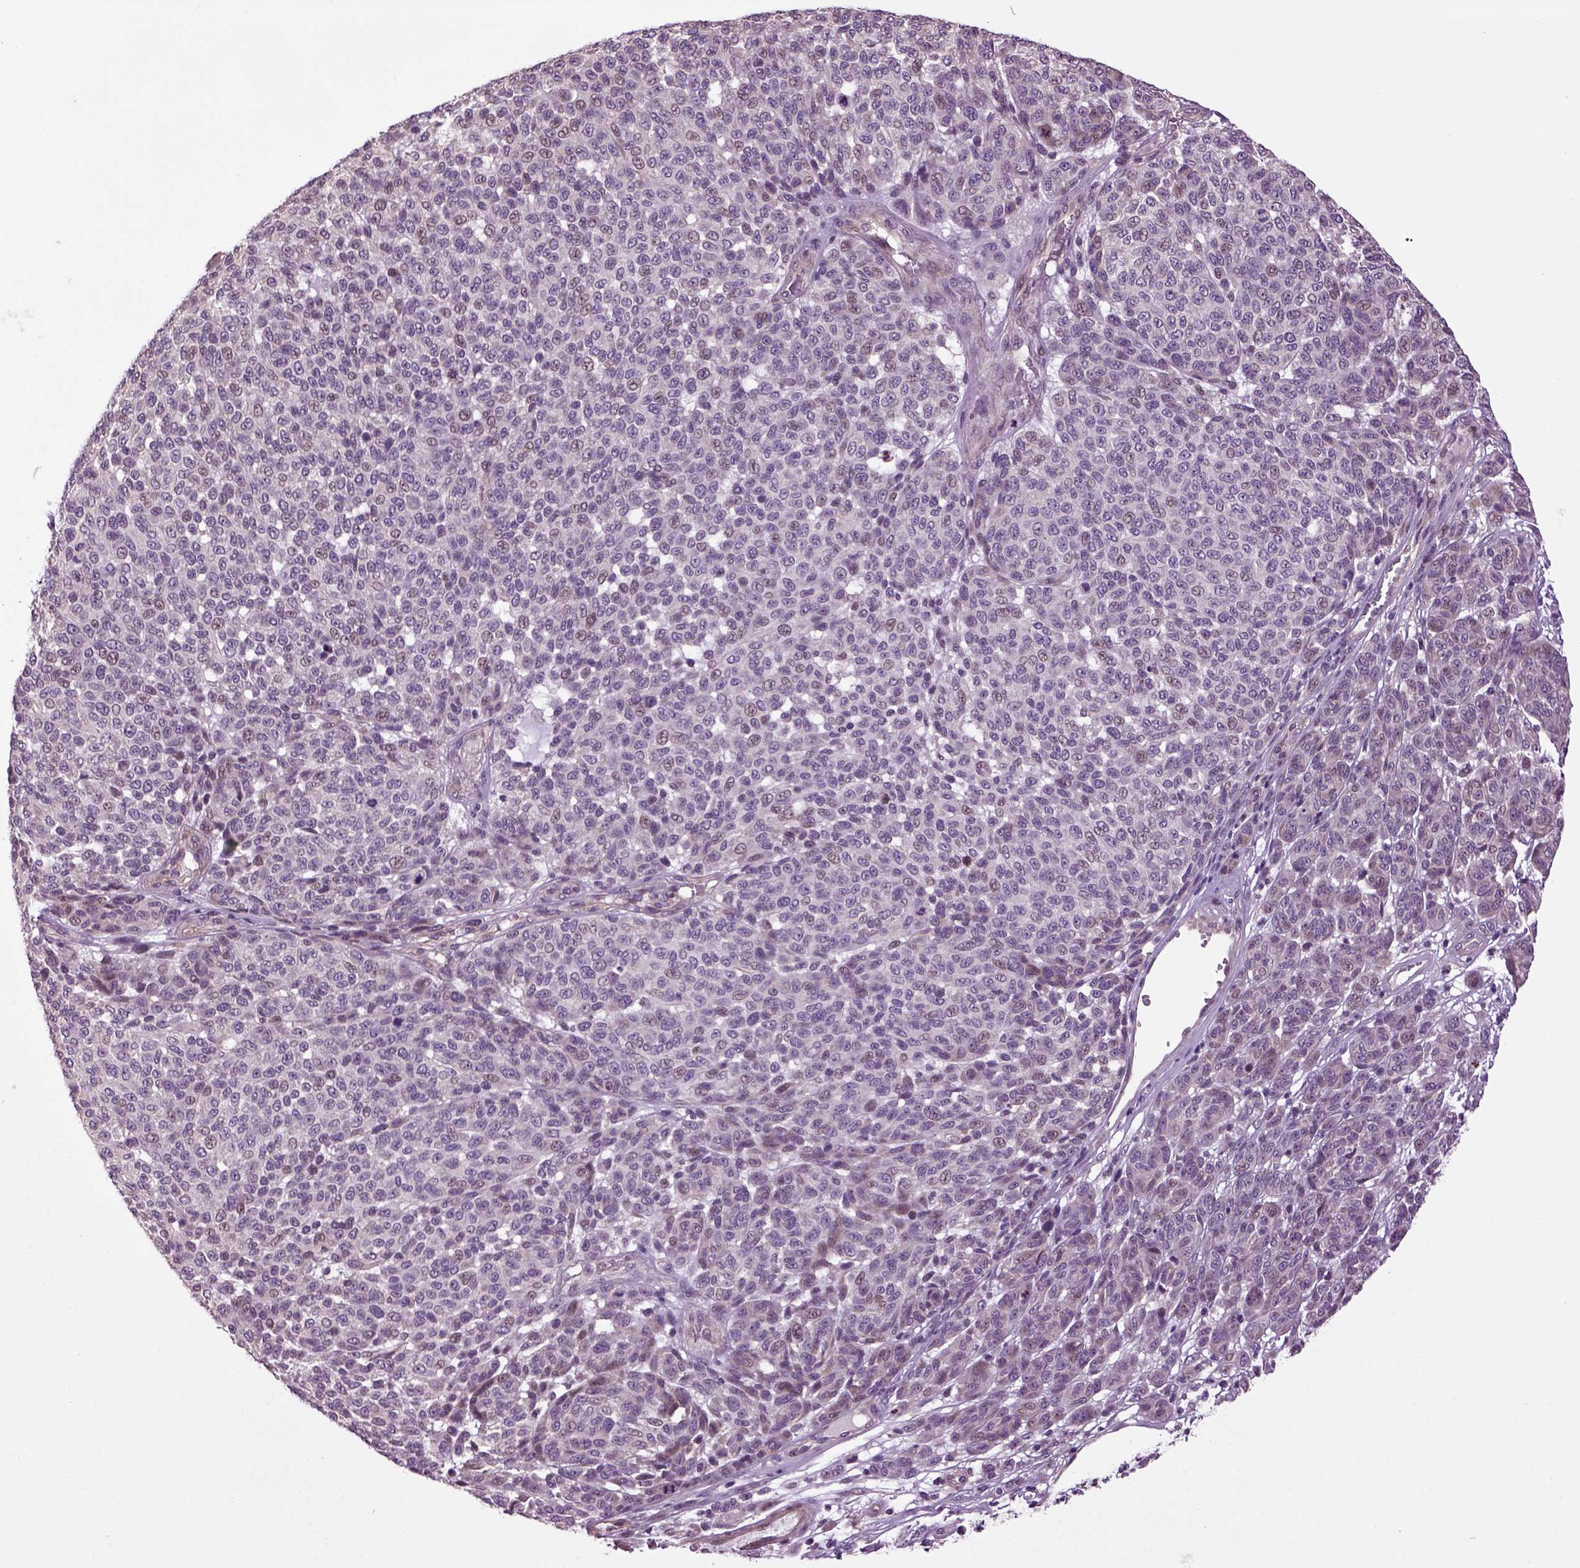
{"staining": {"intensity": "negative", "quantity": "none", "location": "none"}, "tissue": "melanoma", "cell_type": "Tumor cells", "image_type": "cancer", "snomed": [{"axis": "morphology", "description": "Malignant melanoma, NOS"}, {"axis": "topography", "description": "Skin"}], "caption": "Tumor cells show no significant protein expression in malignant melanoma.", "gene": "HAGHL", "patient": {"sex": "male", "age": 59}}